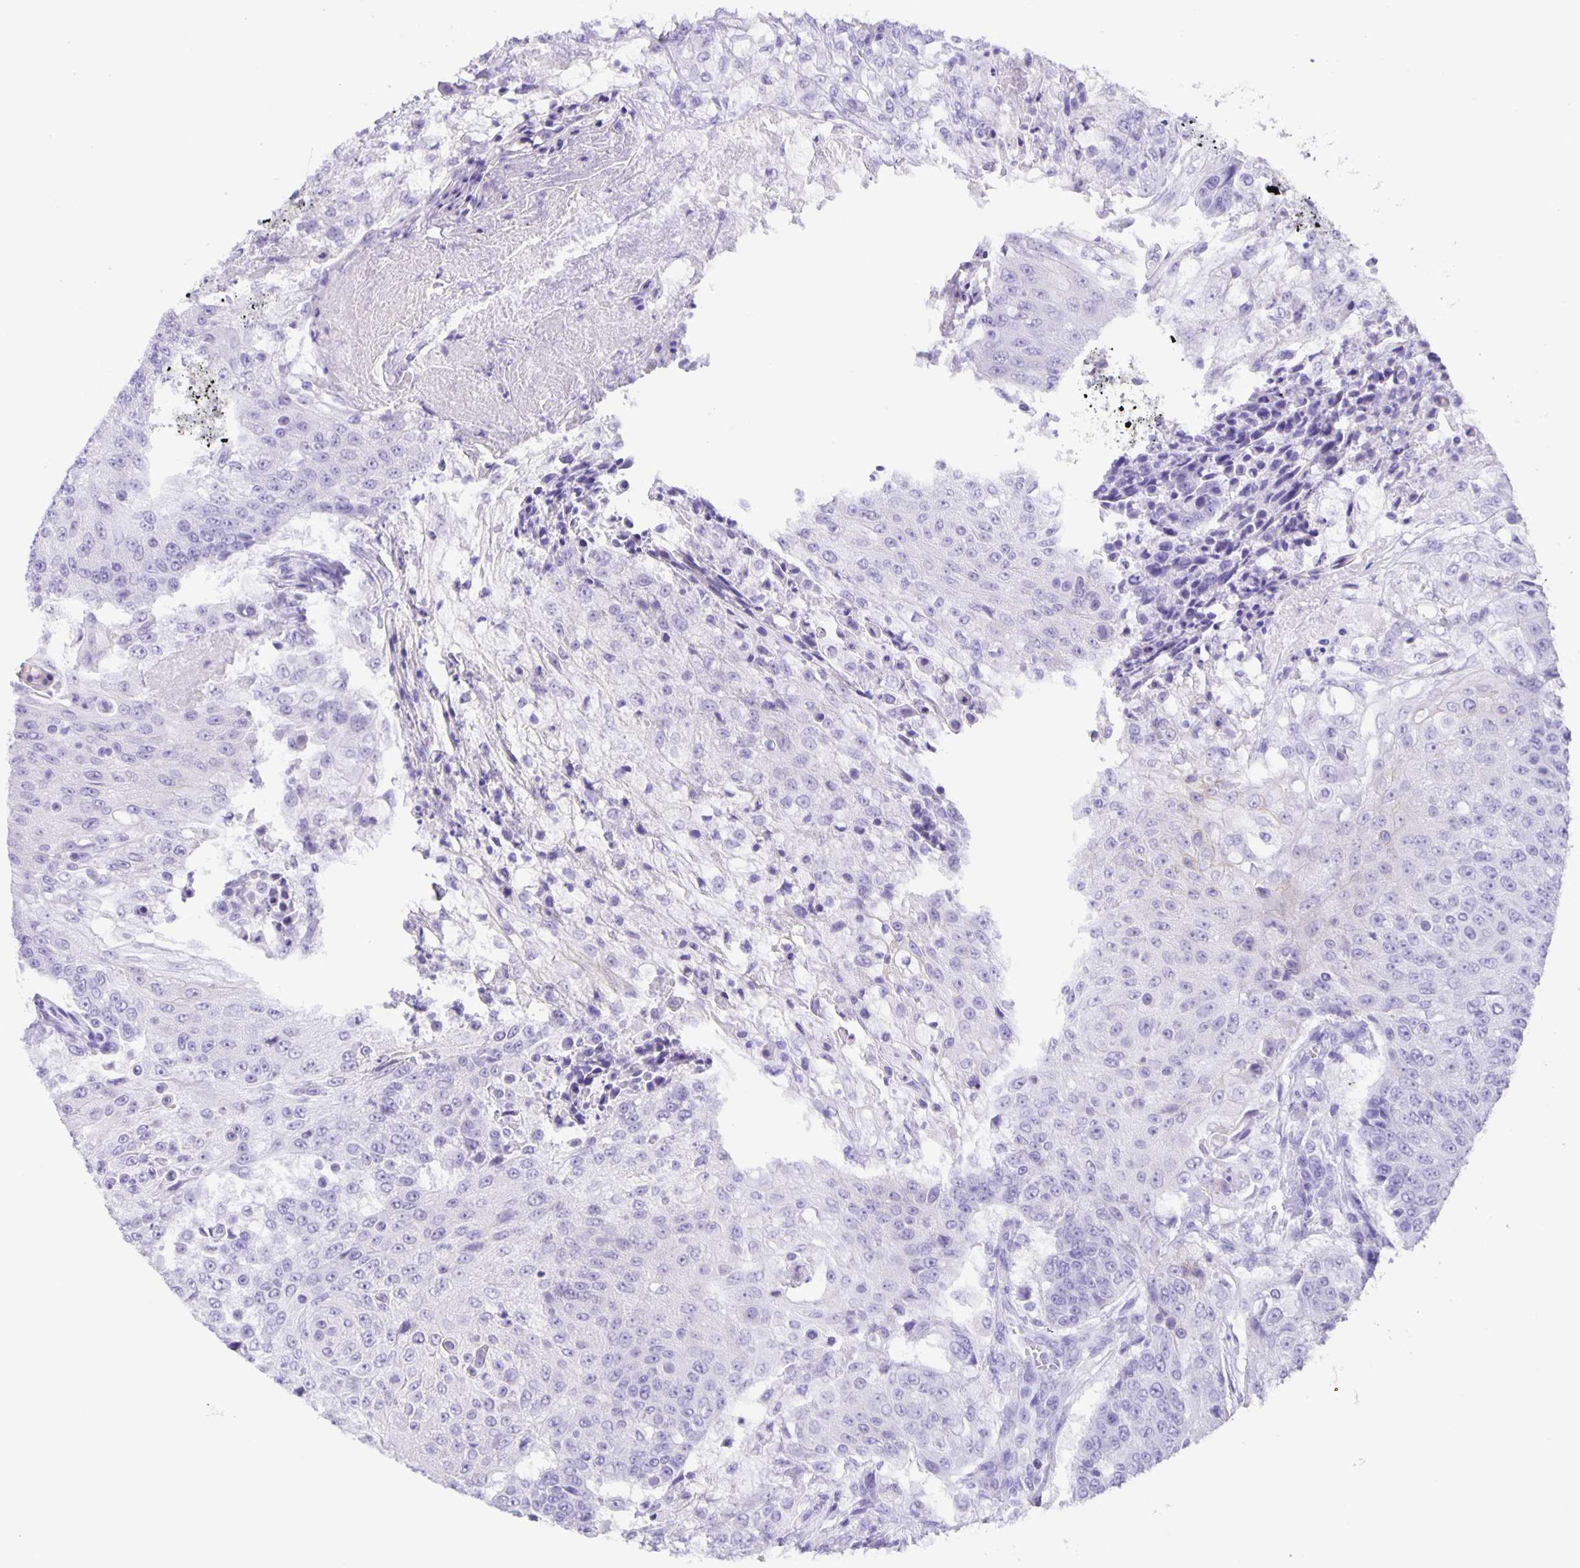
{"staining": {"intensity": "negative", "quantity": "none", "location": "none"}, "tissue": "urothelial cancer", "cell_type": "Tumor cells", "image_type": "cancer", "snomed": [{"axis": "morphology", "description": "Urothelial carcinoma, High grade"}, {"axis": "topography", "description": "Urinary bladder"}], "caption": "High-grade urothelial carcinoma was stained to show a protein in brown. There is no significant positivity in tumor cells.", "gene": "GUCA2A", "patient": {"sex": "female", "age": 63}}